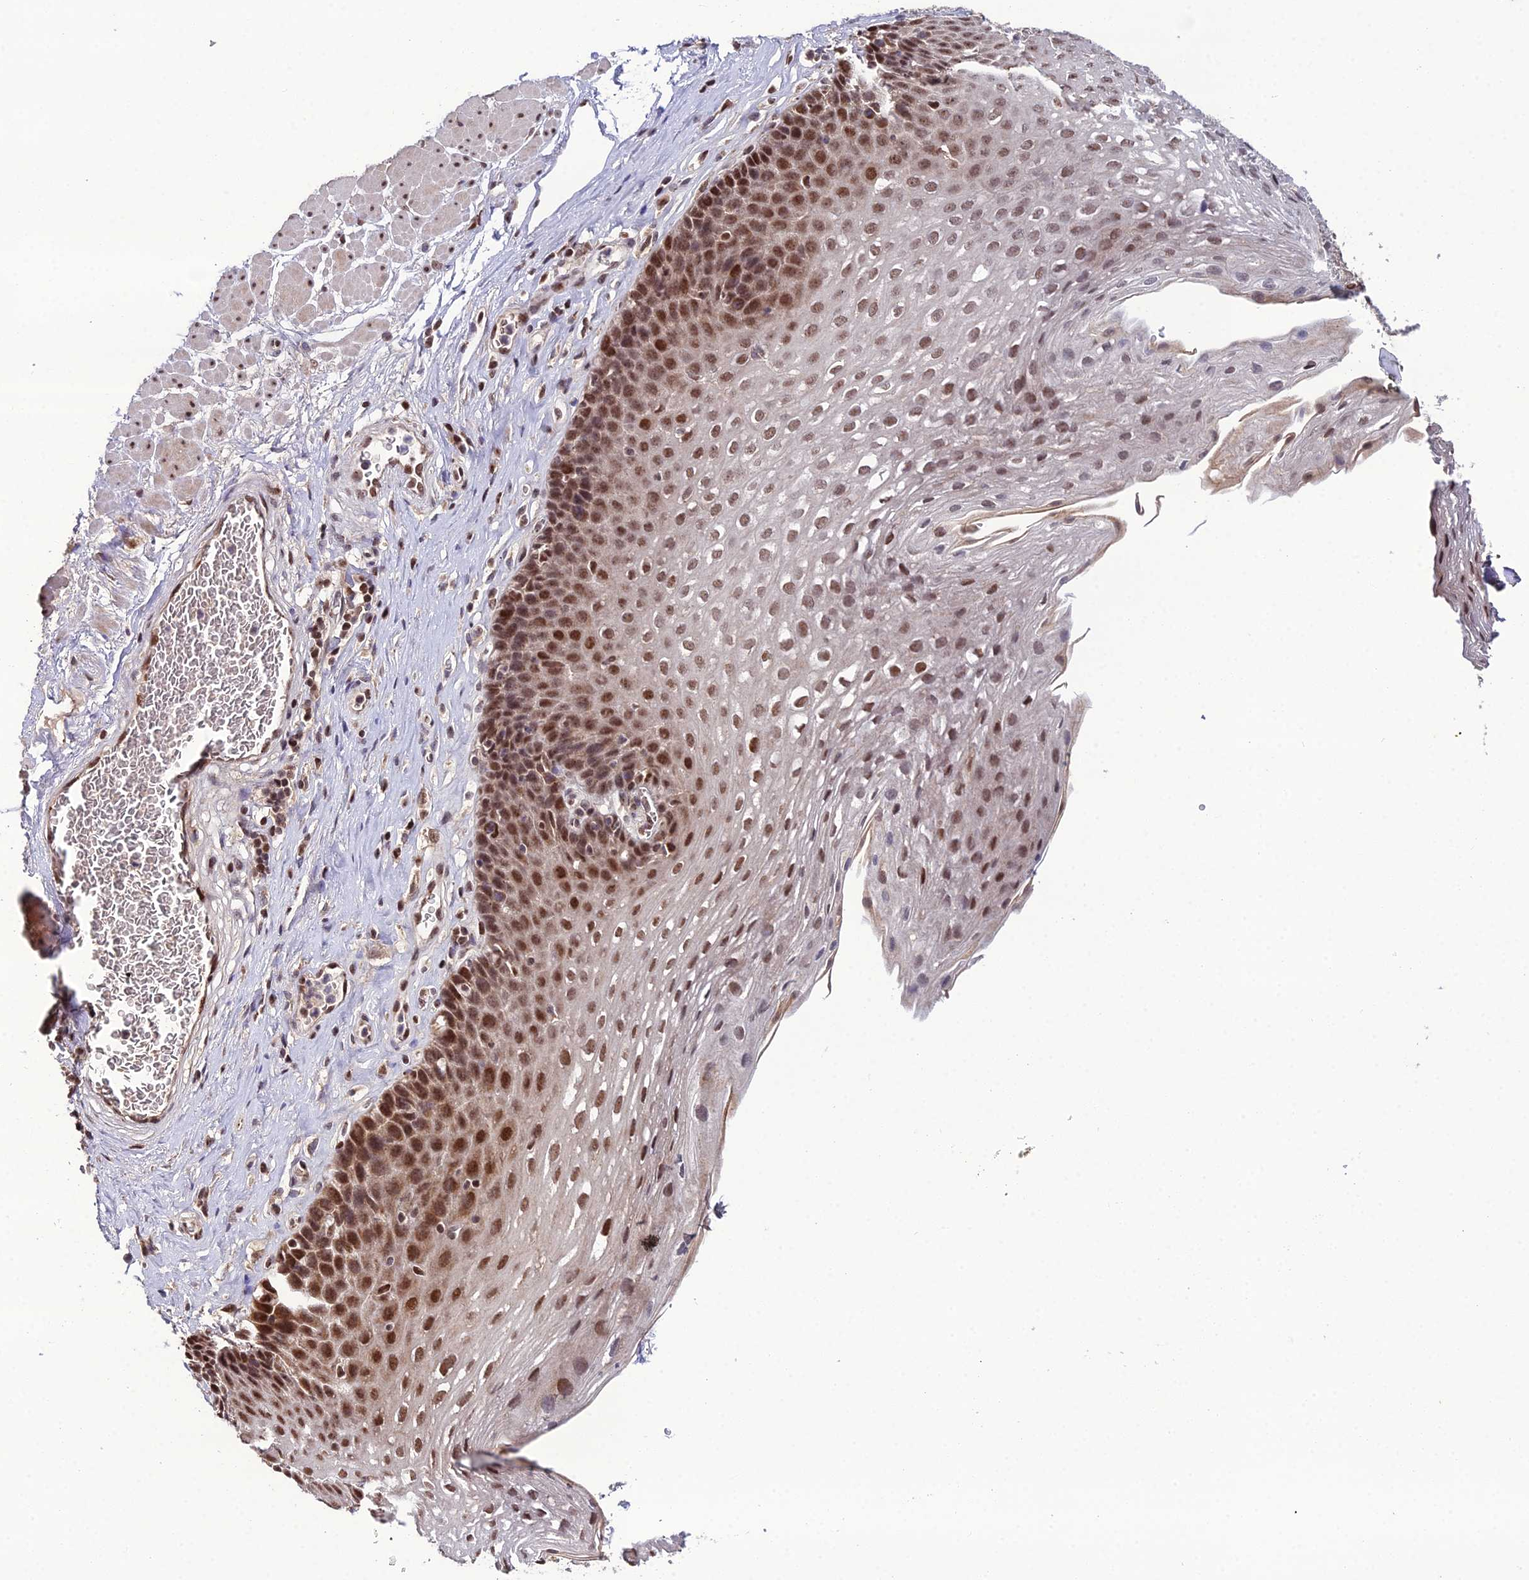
{"staining": {"intensity": "moderate", "quantity": ">75%", "location": "nuclear"}, "tissue": "esophagus", "cell_type": "Squamous epithelial cells", "image_type": "normal", "snomed": [{"axis": "morphology", "description": "Normal tissue, NOS"}, {"axis": "topography", "description": "Esophagus"}], "caption": "Esophagus stained with DAB IHC demonstrates medium levels of moderate nuclear expression in about >75% of squamous epithelial cells. (DAB IHC, brown staining for protein, blue staining for nuclei).", "gene": "ARL2", "patient": {"sex": "female", "age": 66}}